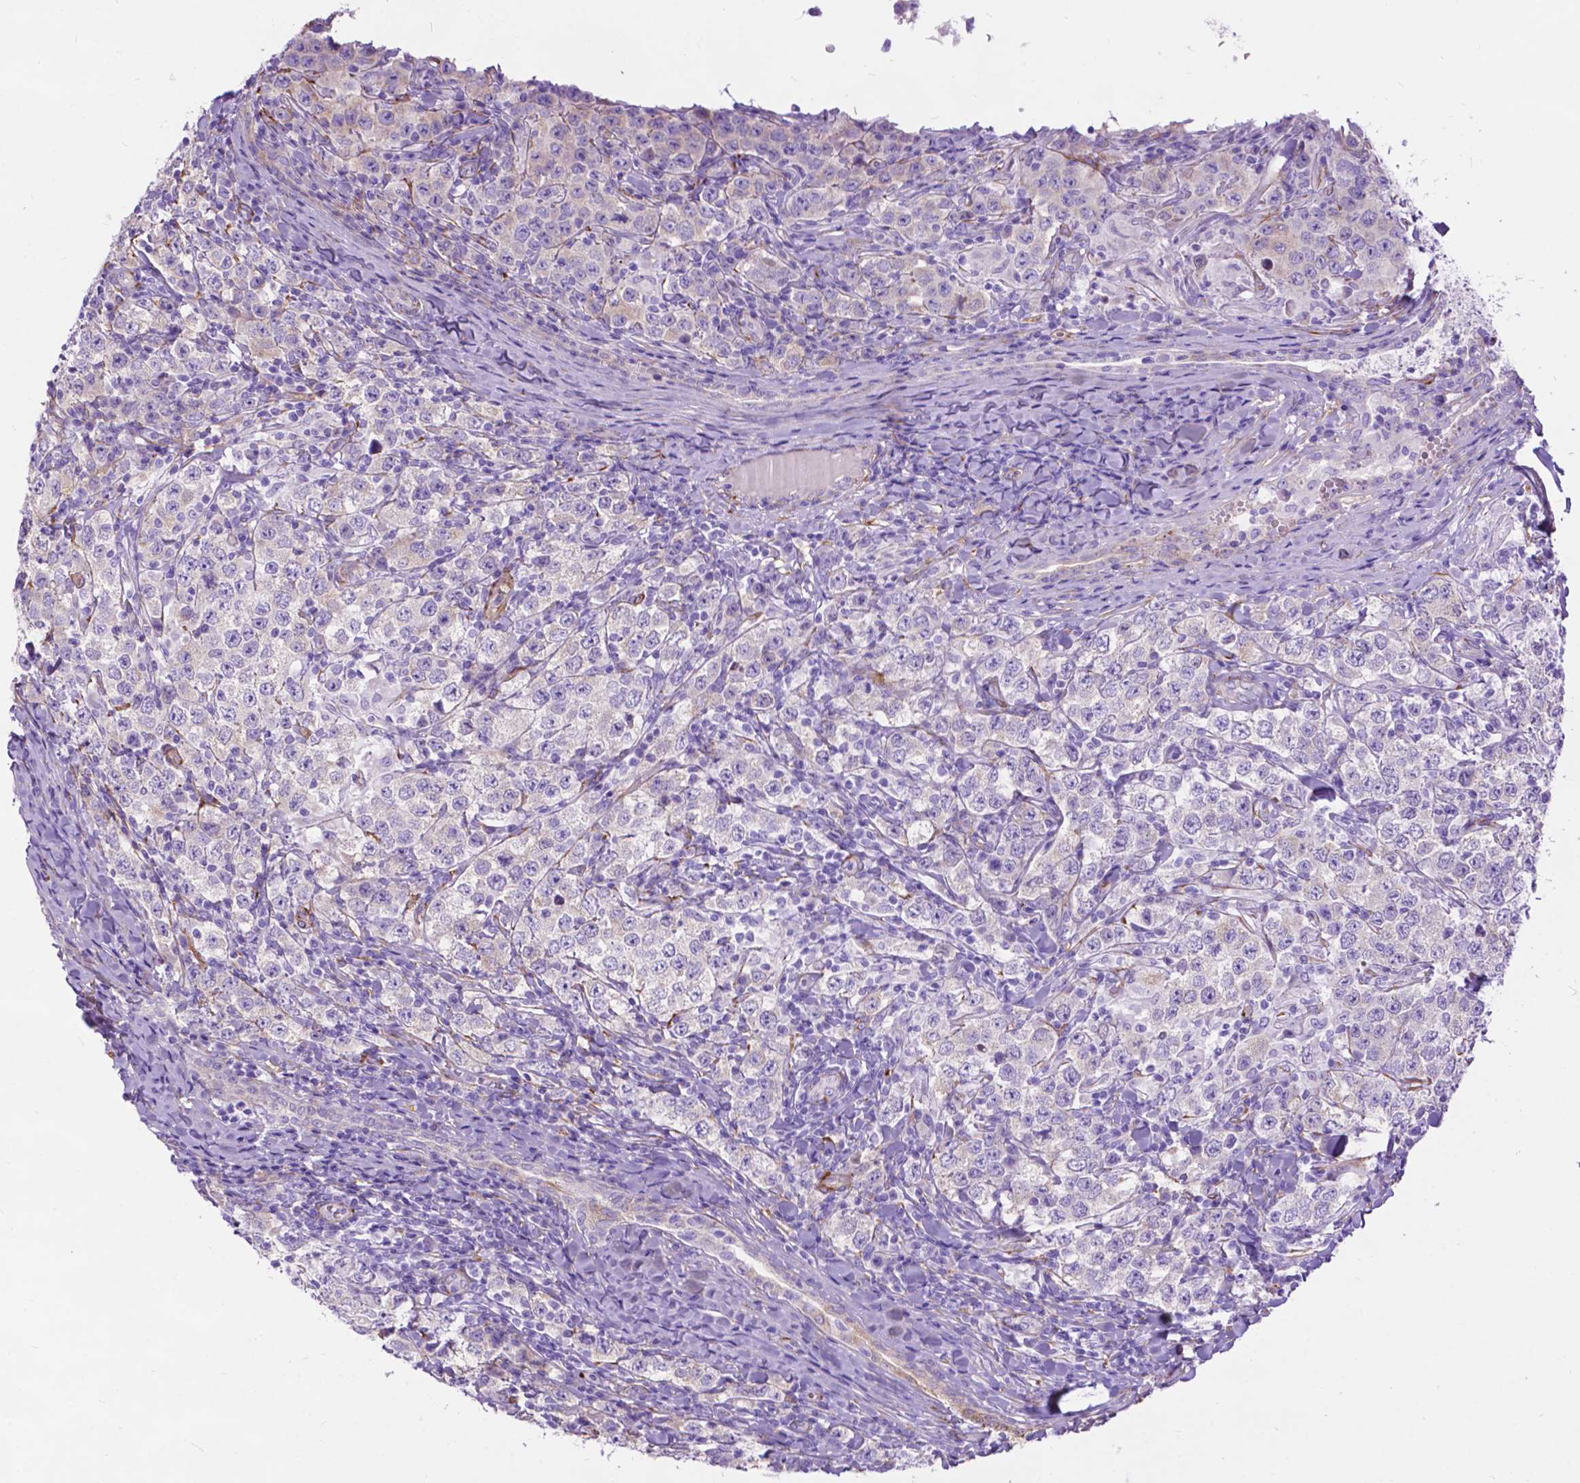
{"staining": {"intensity": "negative", "quantity": "none", "location": "none"}, "tissue": "testis cancer", "cell_type": "Tumor cells", "image_type": "cancer", "snomed": [{"axis": "morphology", "description": "Seminoma, NOS"}, {"axis": "morphology", "description": "Carcinoma, Embryonal, NOS"}, {"axis": "topography", "description": "Testis"}], "caption": "This histopathology image is of testis cancer (embryonal carcinoma) stained with immunohistochemistry to label a protein in brown with the nuclei are counter-stained blue. There is no staining in tumor cells. (Stains: DAB immunohistochemistry (IHC) with hematoxylin counter stain, Microscopy: brightfield microscopy at high magnification).", "gene": "PCDHA12", "patient": {"sex": "male", "age": 41}}